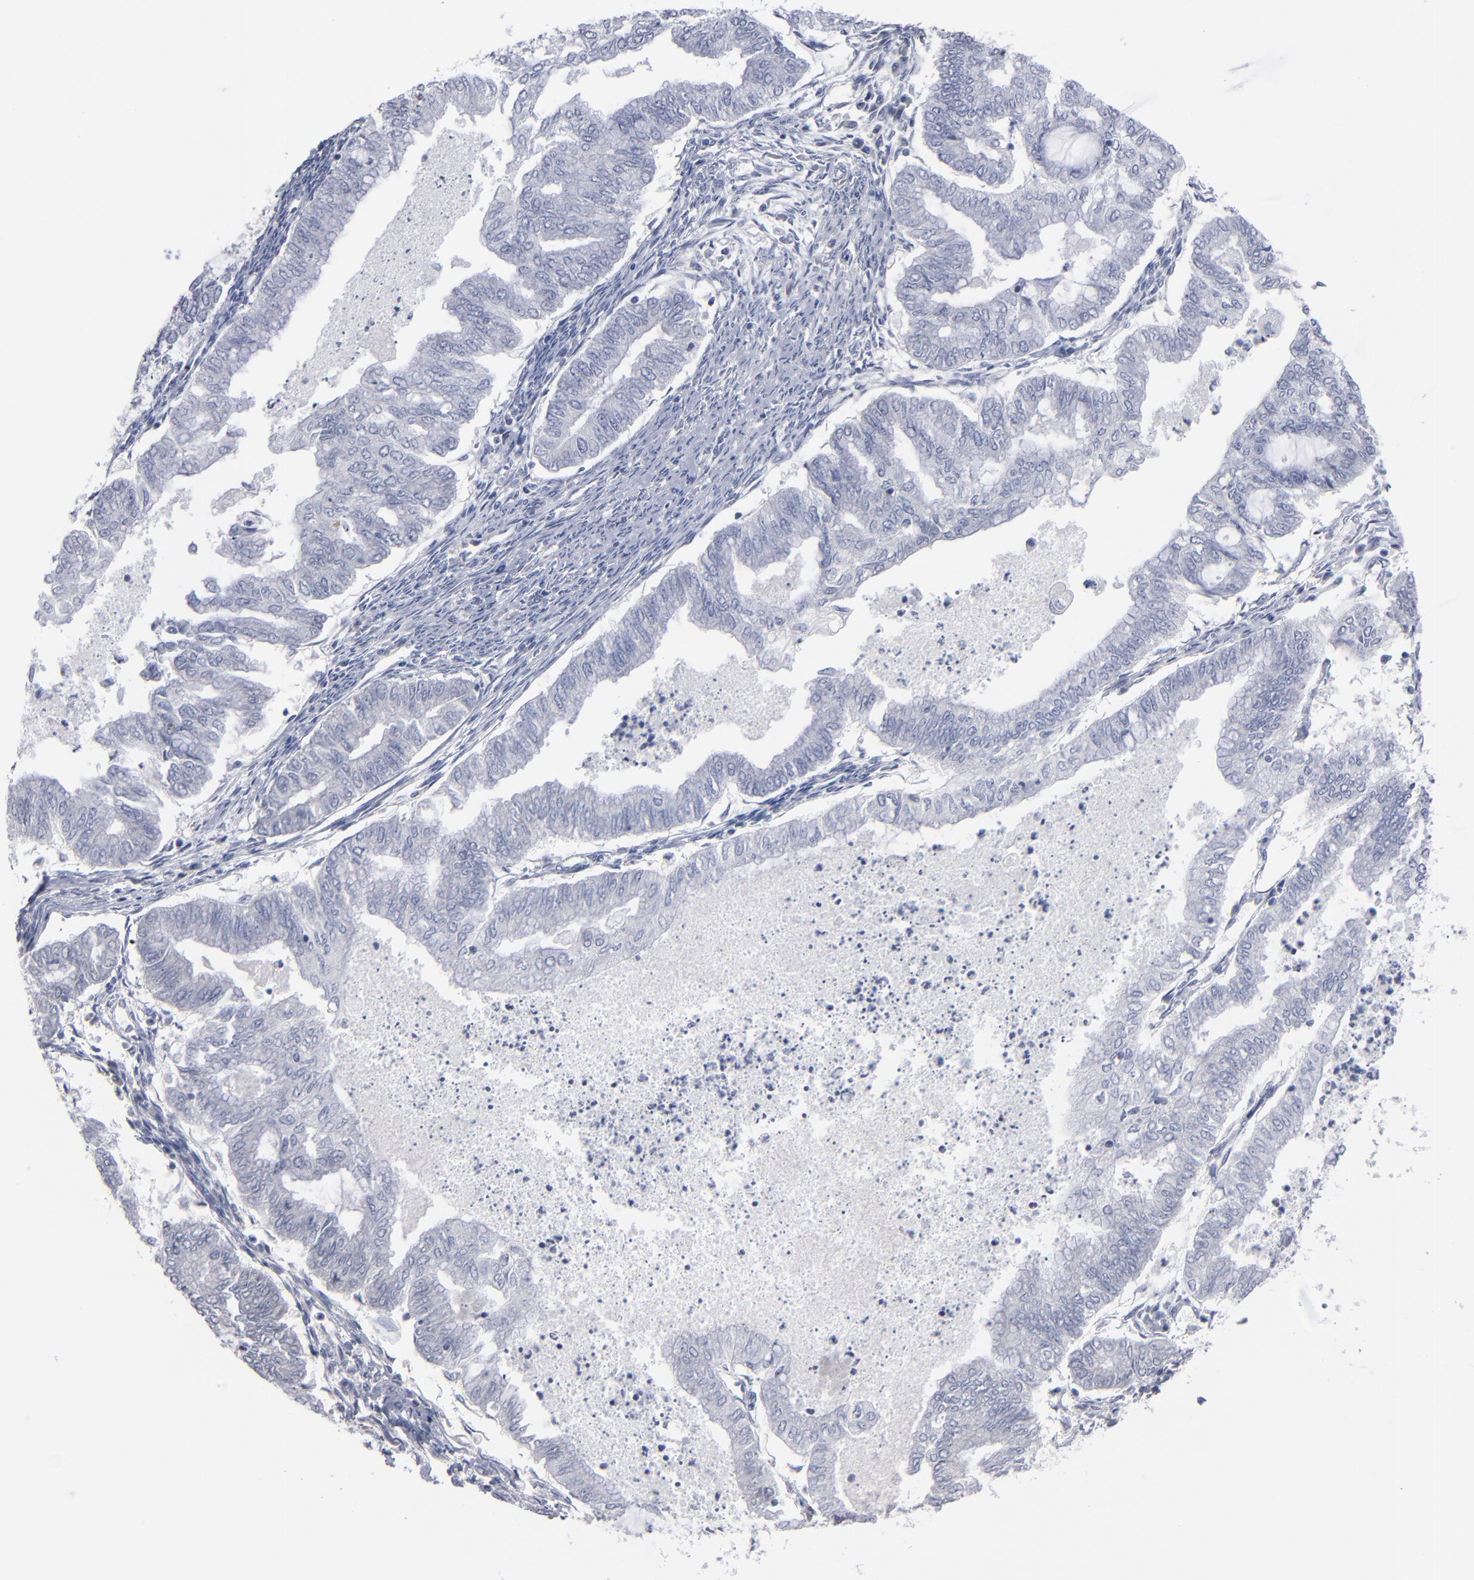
{"staining": {"intensity": "negative", "quantity": "none", "location": "none"}, "tissue": "endometrial cancer", "cell_type": "Tumor cells", "image_type": "cancer", "snomed": [{"axis": "morphology", "description": "Adenocarcinoma, NOS"}, {"axis": "topography", "description": "Endometrium"}], "caption": "DAB (3,3'-diaminobenzidine) immunohistochemical staining of human endometrial adenocarcinoma reveals no significant staining in tumor cells.", "gene": "RPH3A", "patient": {"sex": "female", "age": 79}}